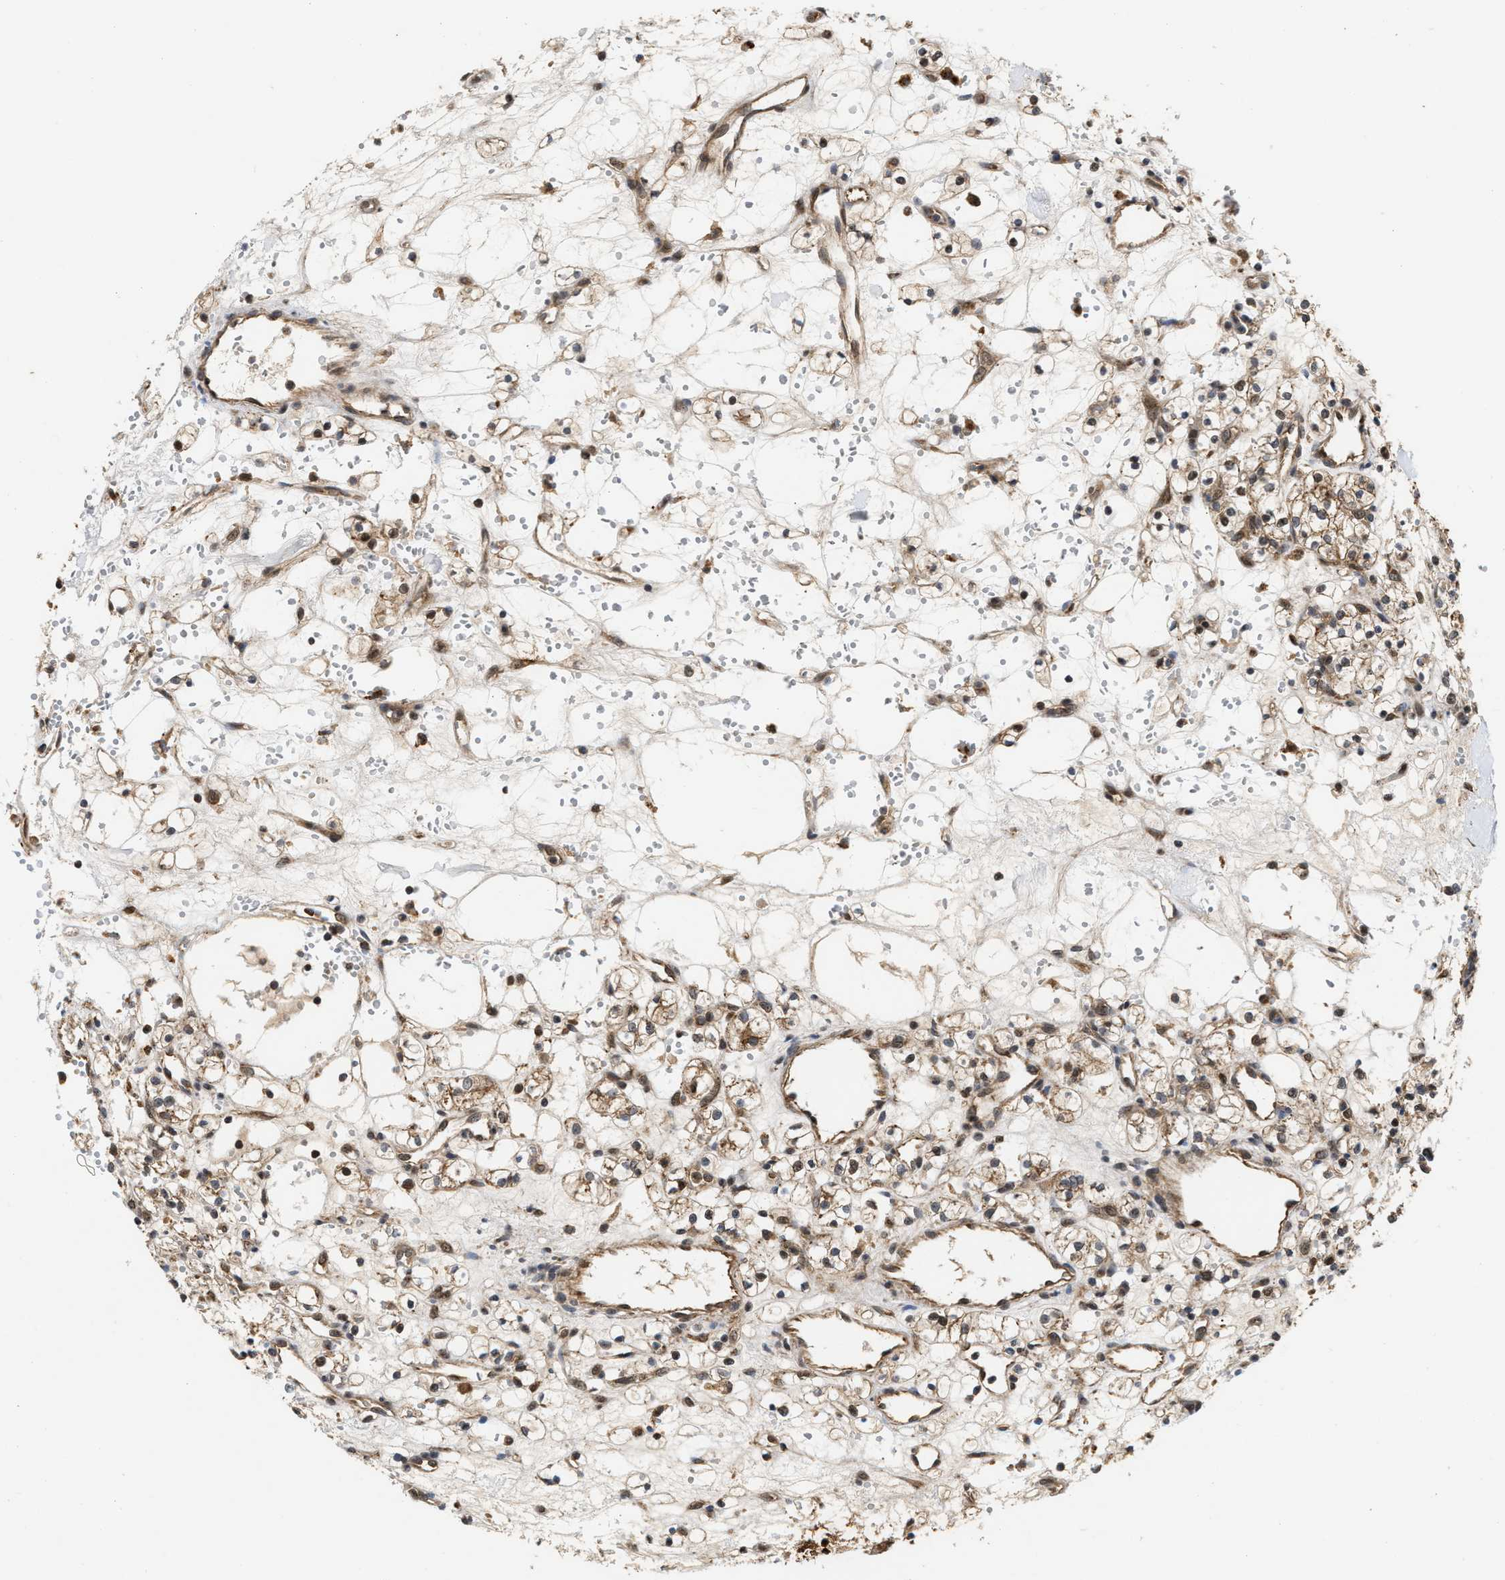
{"staining": {"intensity": "moderate", "quantity": ">75%", "location": "cytoplasmic/membranous"}, "tissue": "renal cancer", "cell_type": "Tumor cells", "image_type": "cancer", "snomed": [{"axis": "morphology", "description": "Adenocarcinoma, NOS"}, {"axis": "topography", "description": "Kidney"}], "caption": "Immunohistochemical staining of human renal adenocarcinoma displays medium levels of moderate cytoplasmic/membranous positivity in about >75% of tumor cells.", "gene": "CFLAR", "patient": {"sex": "female", "age": 60}}